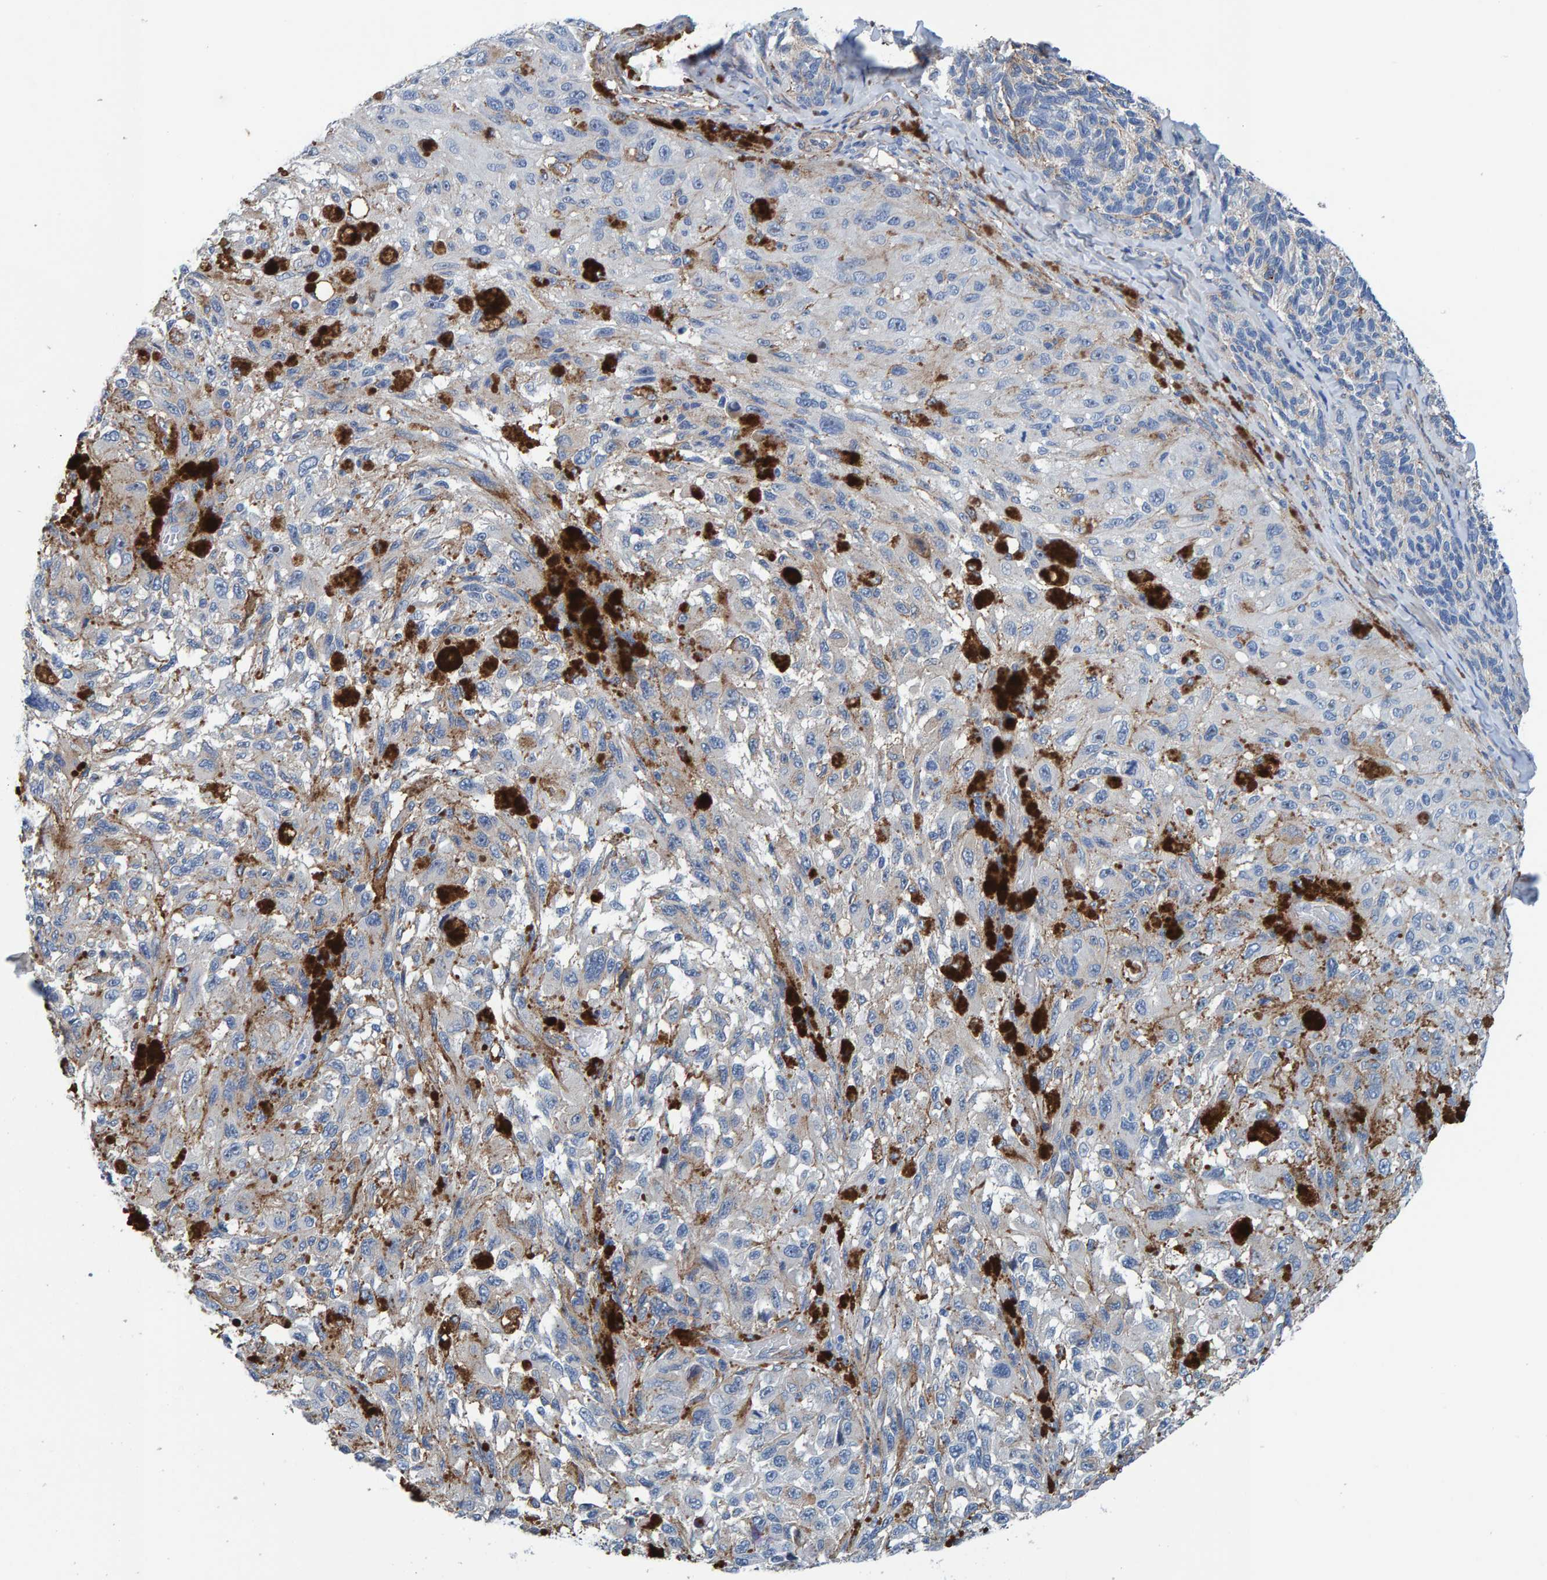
{"staining": {"intensity": "weak", "quantity": "<25%", "location": "cytoplasmic/membranous"}, "tissue": "melanoma", "cell_type": "Tumor cells", "image_type": "cancer", "snomed": [{"axis": "morphology", "description": "Malignant melanoma, NOS"}, {"axis": "topography", "description": "Skin"}], "caption": "Micrograph shows no significant protein staining in tumor cells of malignant melanoma.", "gene": "LRP1", "patient": {"sex": "female", "age": 73}}